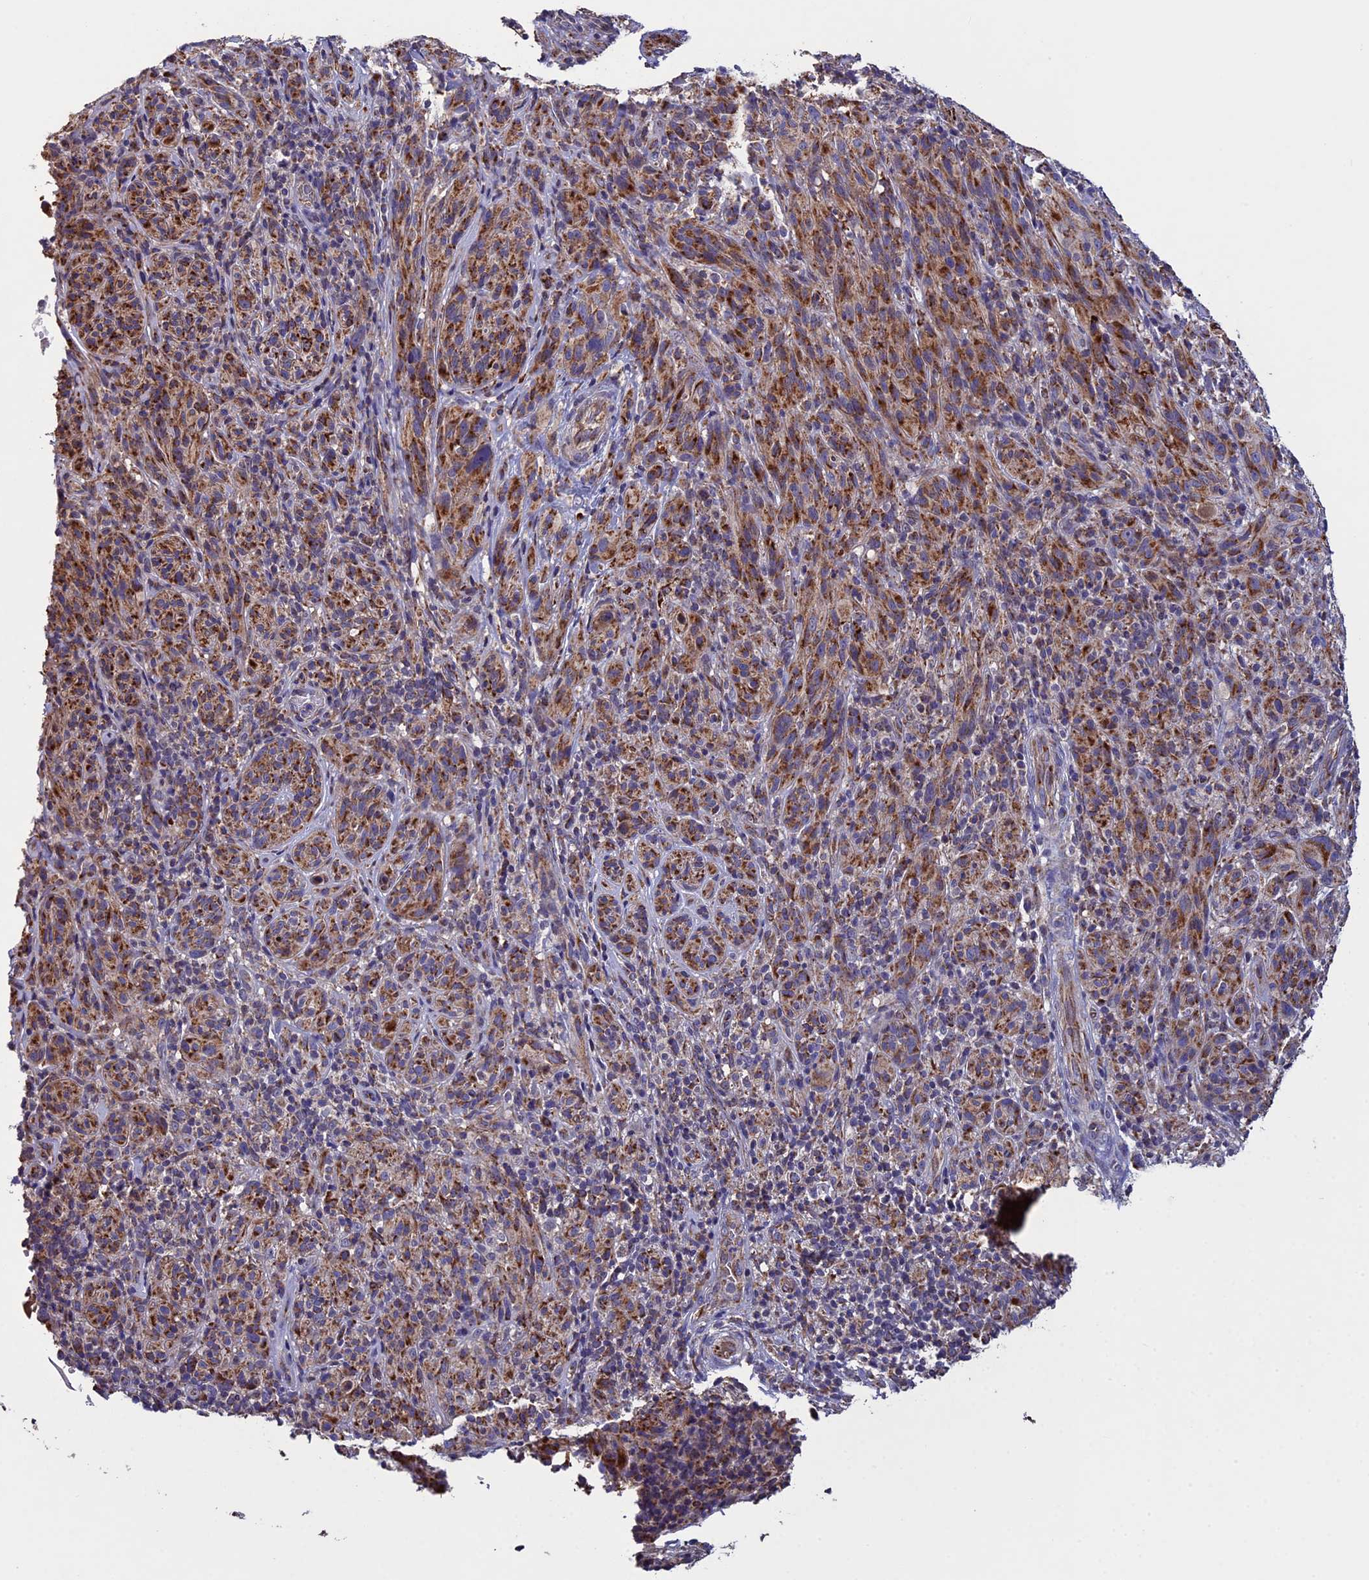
{"staining": {"intensity": "moderate", "quantity": ">75%", "location": "cytoplasmic/membranous"}, "tissue": "melanoma", "cell_type": "Tumor cells", "image_type": "cancer", "snomed": [{"axis": "morphology", "description": "Malignant melanoma, NOS"}, {"axis": "topography", "description": "Skin of head"}], "caption": "DAB (3,3'-diaminobenzidine) immunohistochemical staining of melanoma demonstrates moderate cytoplasmic/membranous protein expression in about >75% of tumor cells.", "gene": "RNF17", "patient": {"sex": "male", "age": 96}}